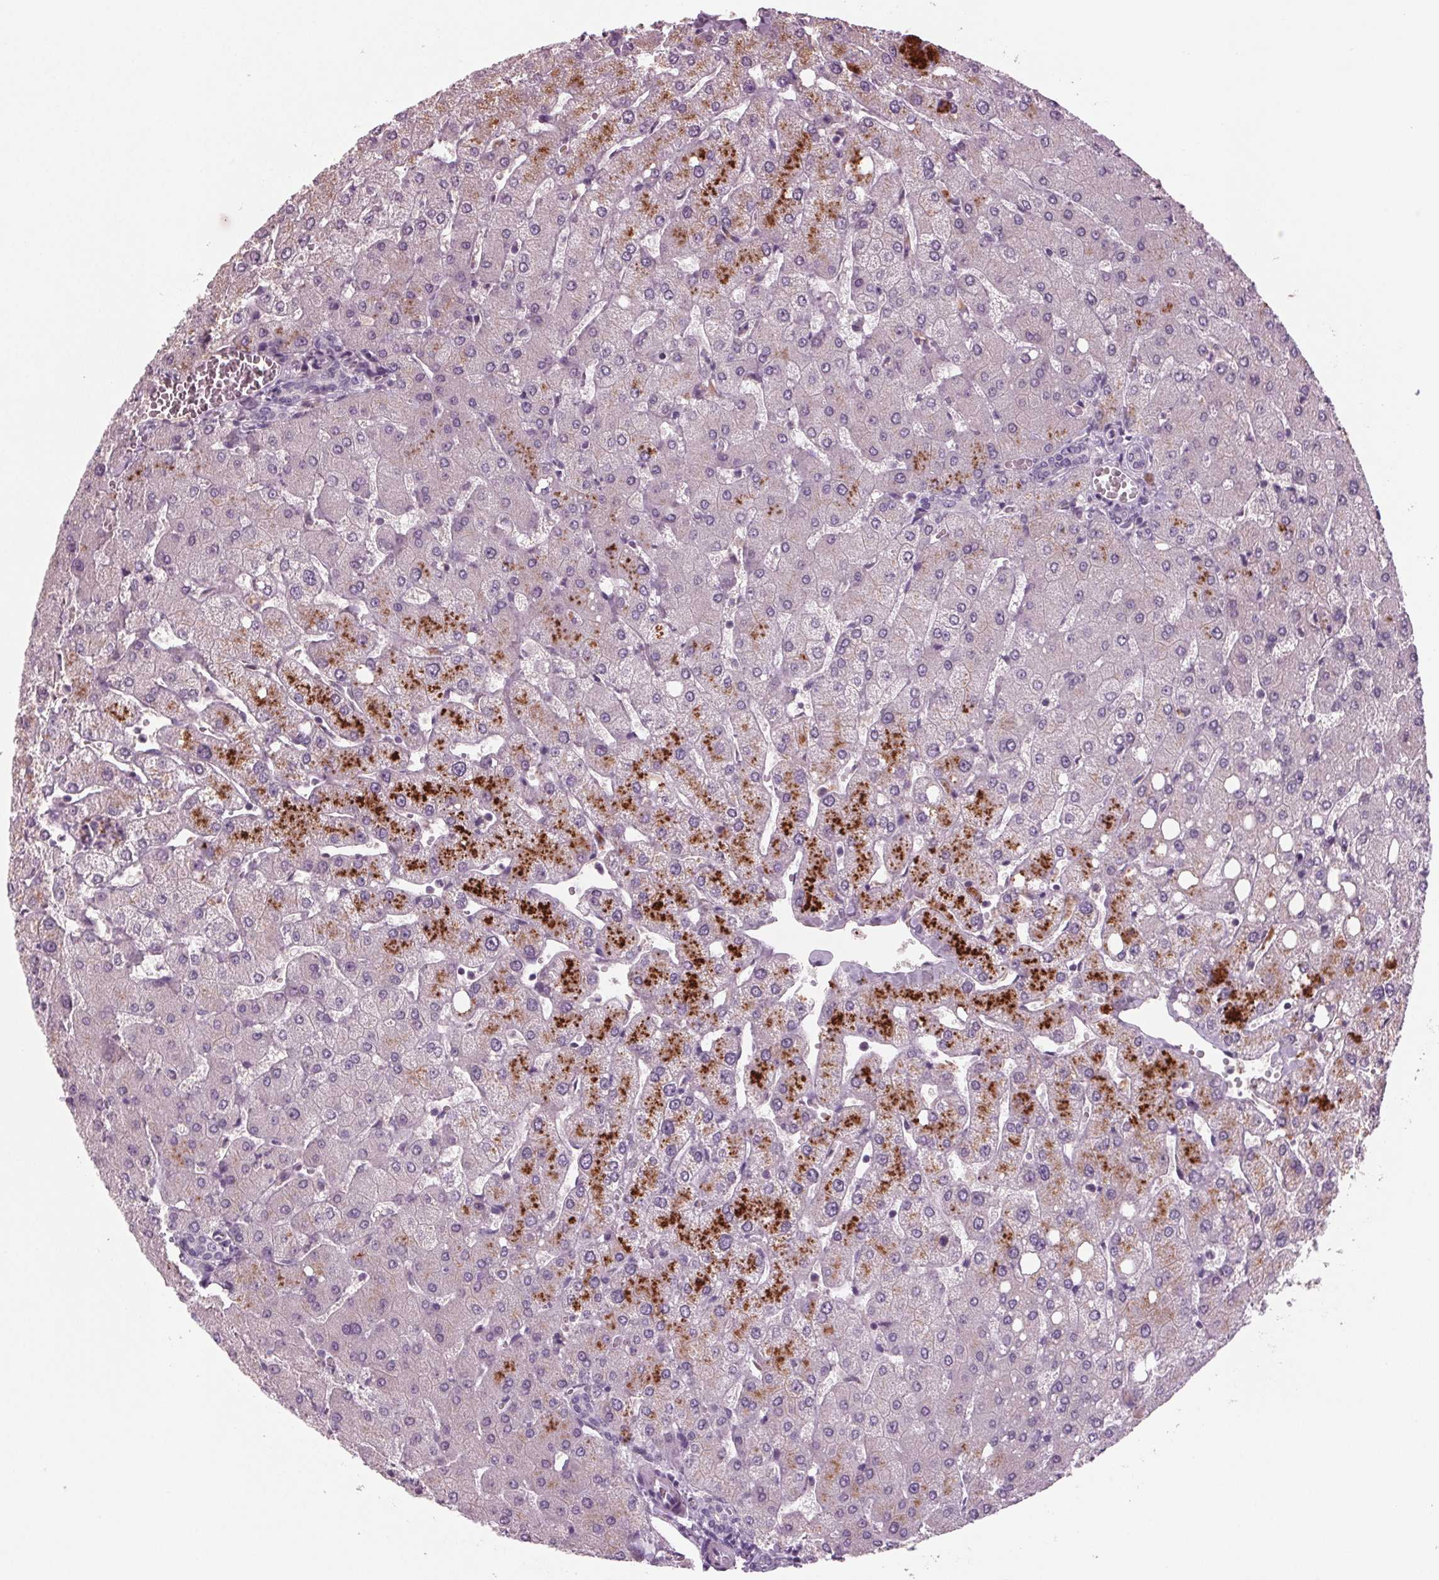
{"staining": {"intensity": "negative", "quantity": "none", "location": "none"}, "tissue": "liver", "cell_type": "Cholangiocytes", "image_type": "normal", "snomed": [{"axis": "morphology", "description": "Normal tissue, NOS"}, {"axis": "topography", "description": "Liver"}], "caption": "Histopathology image shows no protein staining in cholangiocytes of normal liver. (DAB immunohistochemistry, high magnification).", "gene": "BHLHE22", "patient": {"sex": "female", "age": 54}}